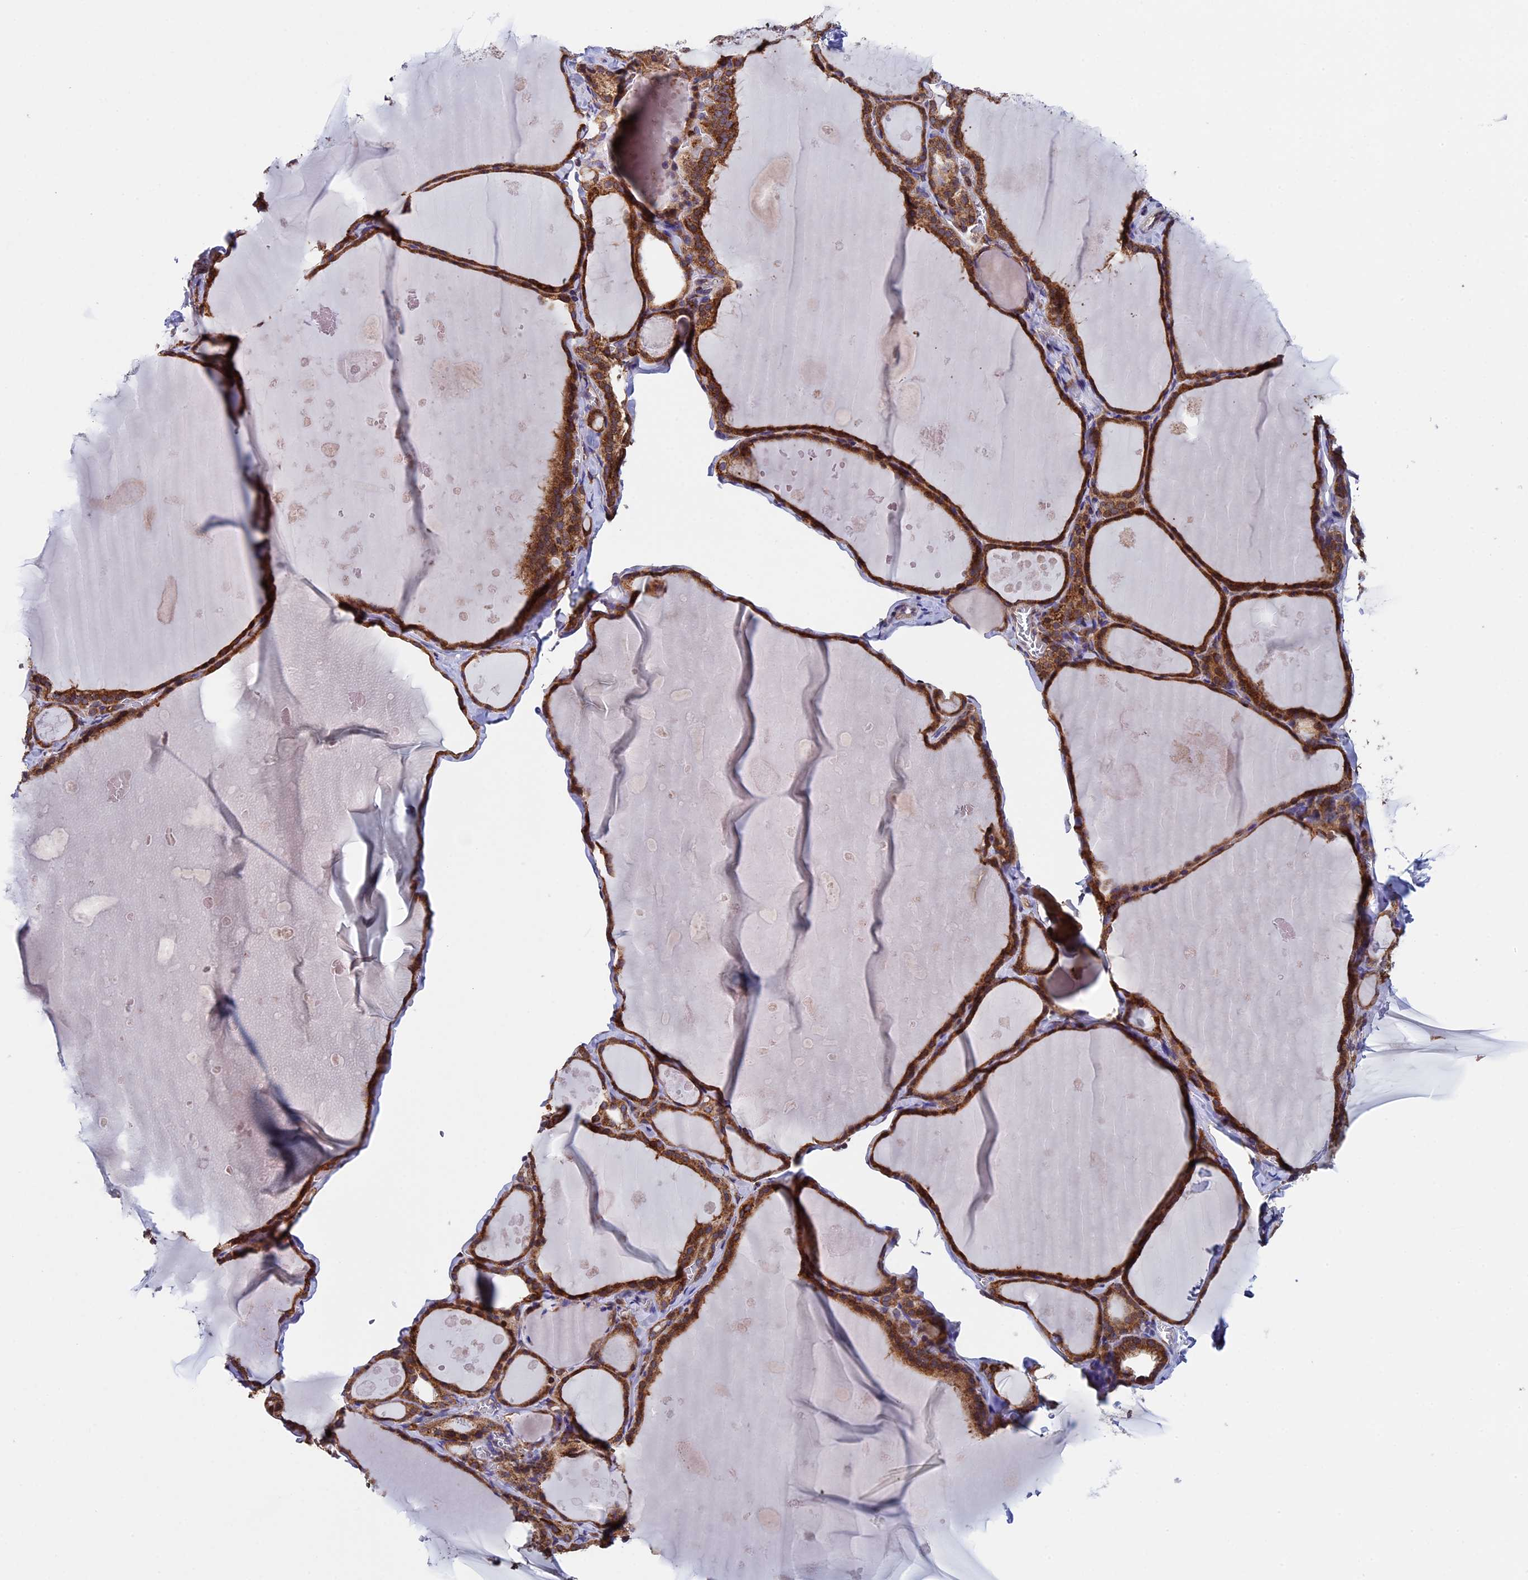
{"staining": {"intensity": "strong", "quantity": ">75%", "location": "cytoplasmic/membranous"}, "tissue": "thyroid gland", "cell_type": "Glandular cells", "image_type": "normal", "snomed": [{"axis": "morphology", "description": "Normal tissue, NOS"}, {"axis": "topography", "description": "Thyroid gland"}], "caption": "Thyroid gland stained with DAB immunohistochemistry (IHC) reveals high levels of strong cytoplasmic/membranous positivity in about >75% of glandular cells. (IHC, brightfield microscopy, high magnification).", "gene": "SLC9A5", "patient": {"sex": "male", "age": 56}}